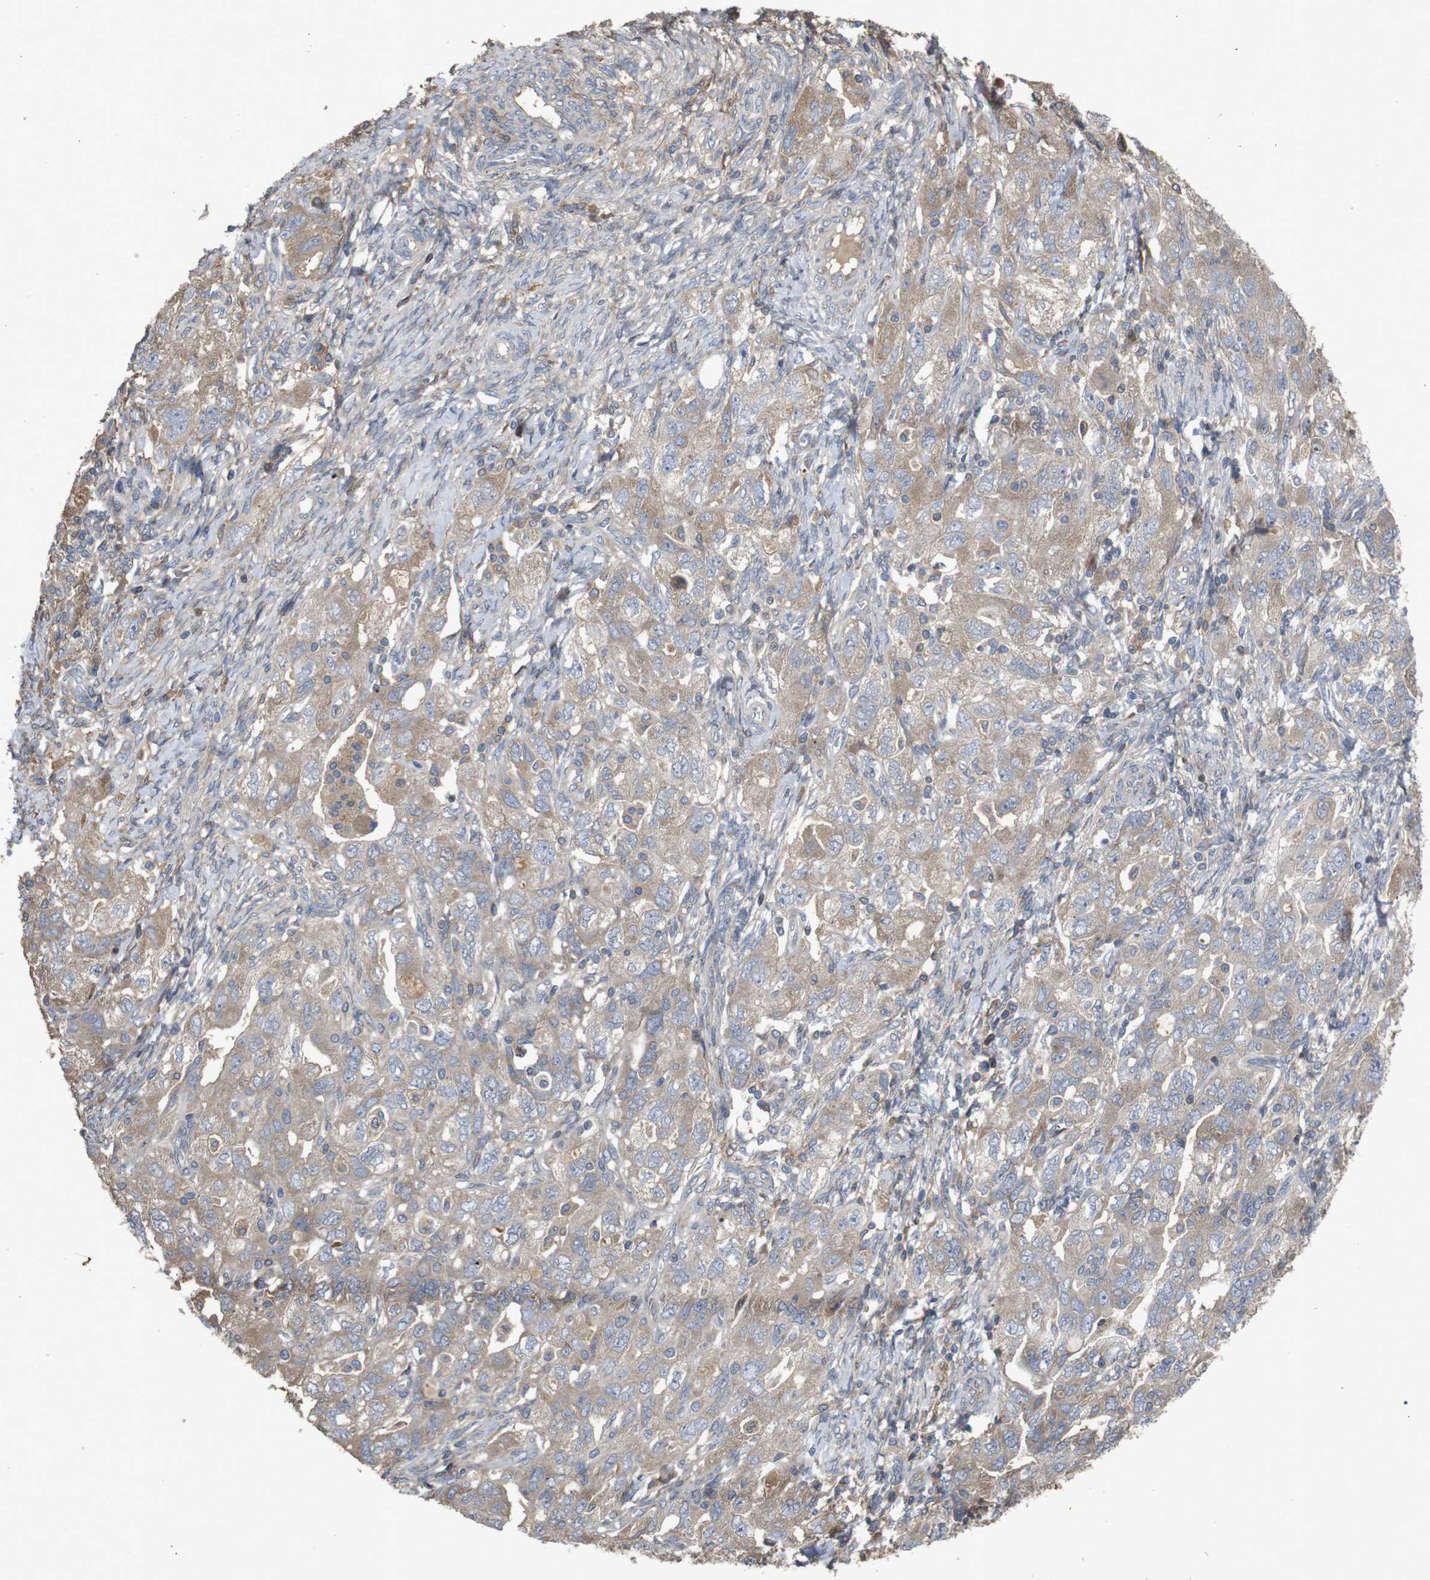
{"staining": {"intensity": "weak", "quantity": ">75%", "location": "cytoplasmic/membranous"}, "tissue": "ovarian cancer", "cell_type": "Tumor cells", "image_type": "cancer", "snomed": [{"axis": "morphology", "description": "Carcinoma, NOS"}, {"axis": "morphology", "description": "Cystadenocarcinoma, serous, NOS"}, {"axis": "topography", "description": "Ovary"}], "caption": "Brown immunohistochemical staining in ovarian cancer (serous cystadenocarcinoma) demonstrates weak cytoplasmic/membranous expression in about >75% of tumor cells.", "gene": "PTPN1", "patient": {"sex": "female", "age": 69}}